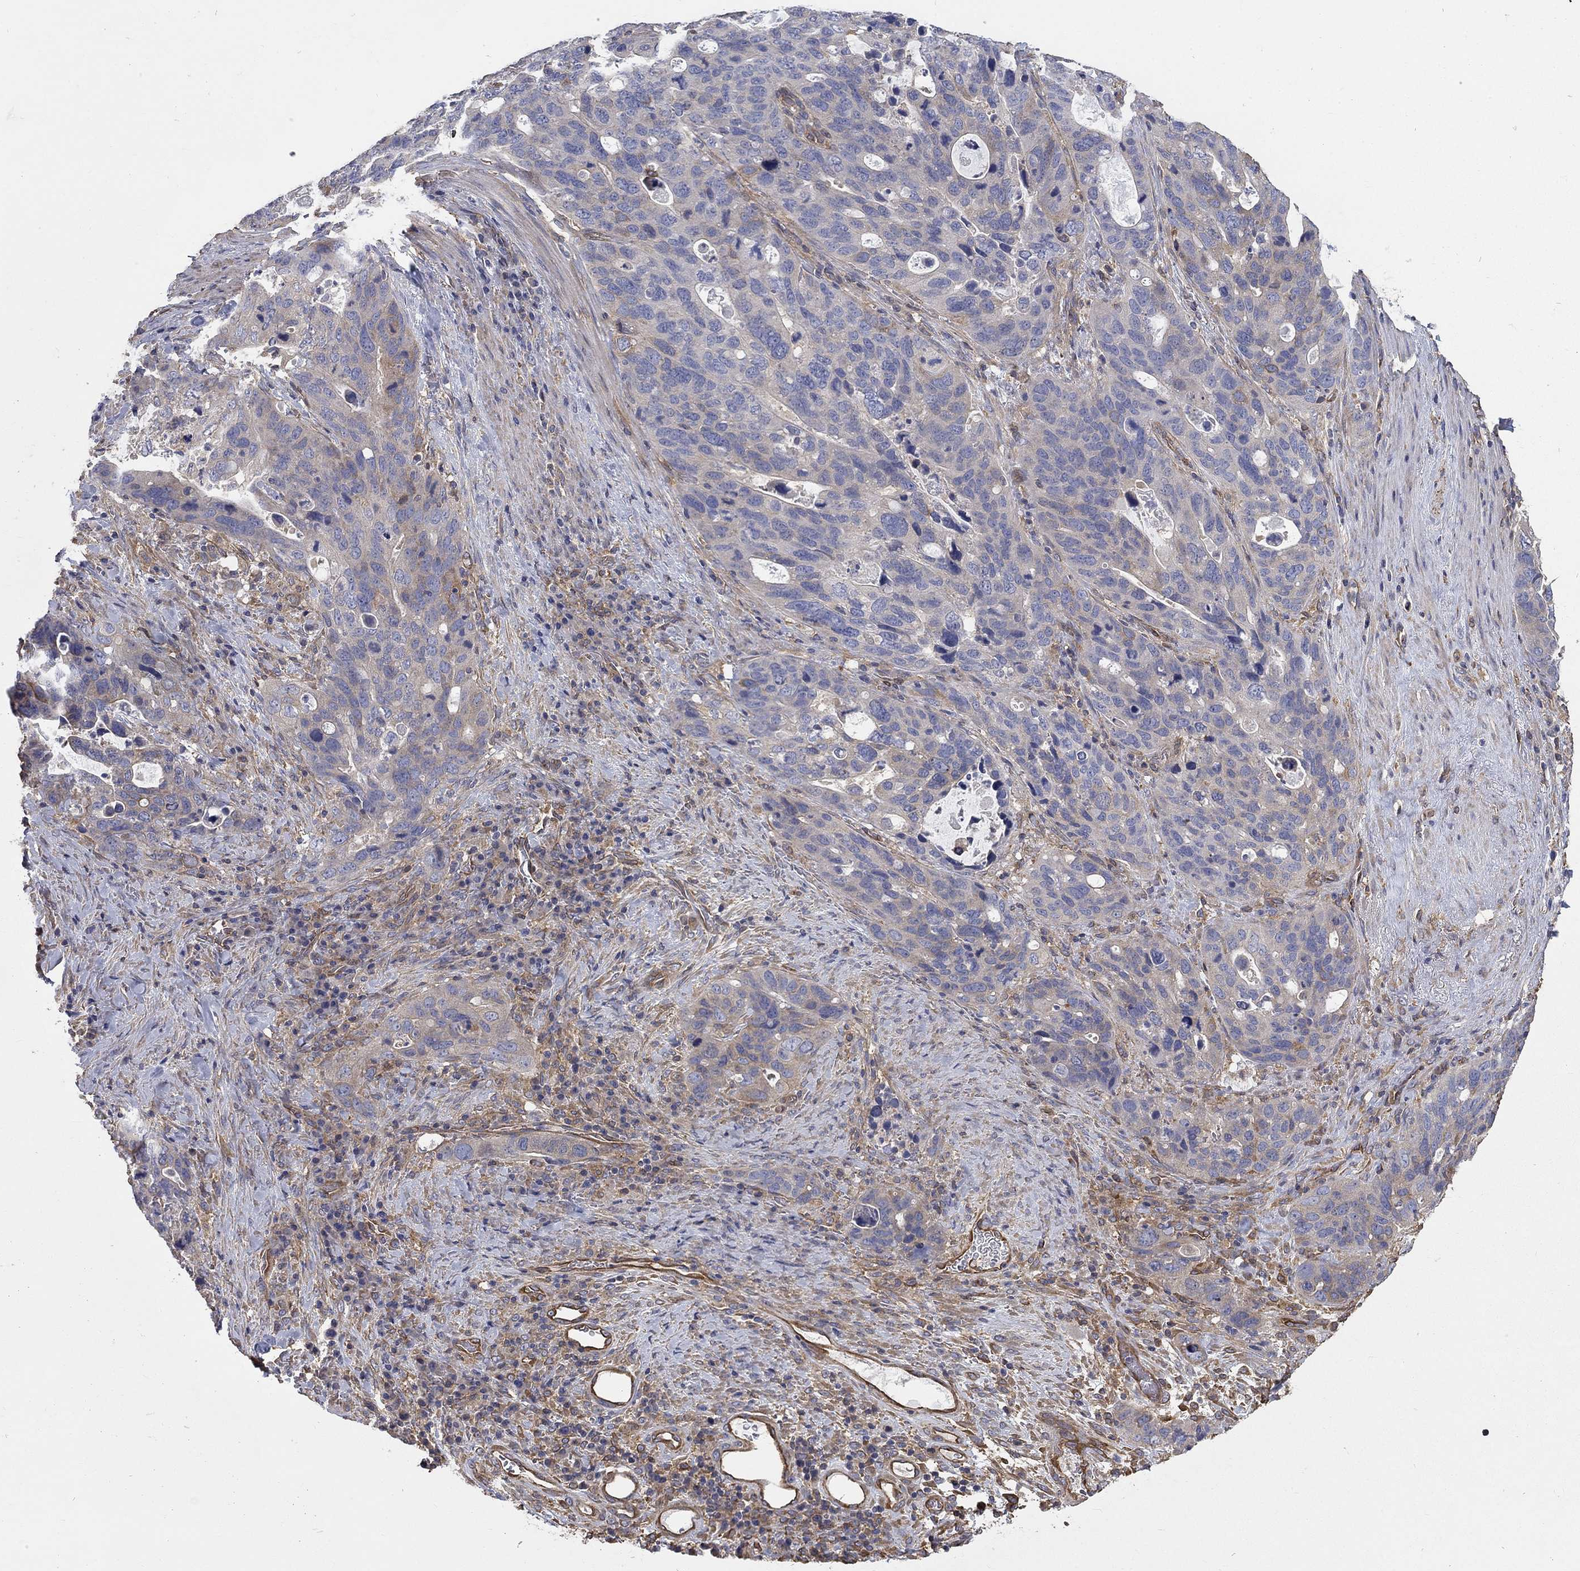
{"staining": {"intensity": "weak", "quantity": "25%-75%", "location": "cytoplasmic/membranous"}, "tissue": "stomach cancer", "cell_type": "Tumor cells", "image_type": "cancer", "snomed": [{"axis": "morphology", "description": "Adenocarcinoma, NOS"}, {"axis": "topography", "description": "Stomach"}], "caption": "Protein staining of adenocarcinoma (stomach) tissue exhibits weak cytoplasmic/membranous staining in about 25%-75% of tumor cells.", "gene": "DPYSL2", "patient": {"sex": "male", "age": 54}}